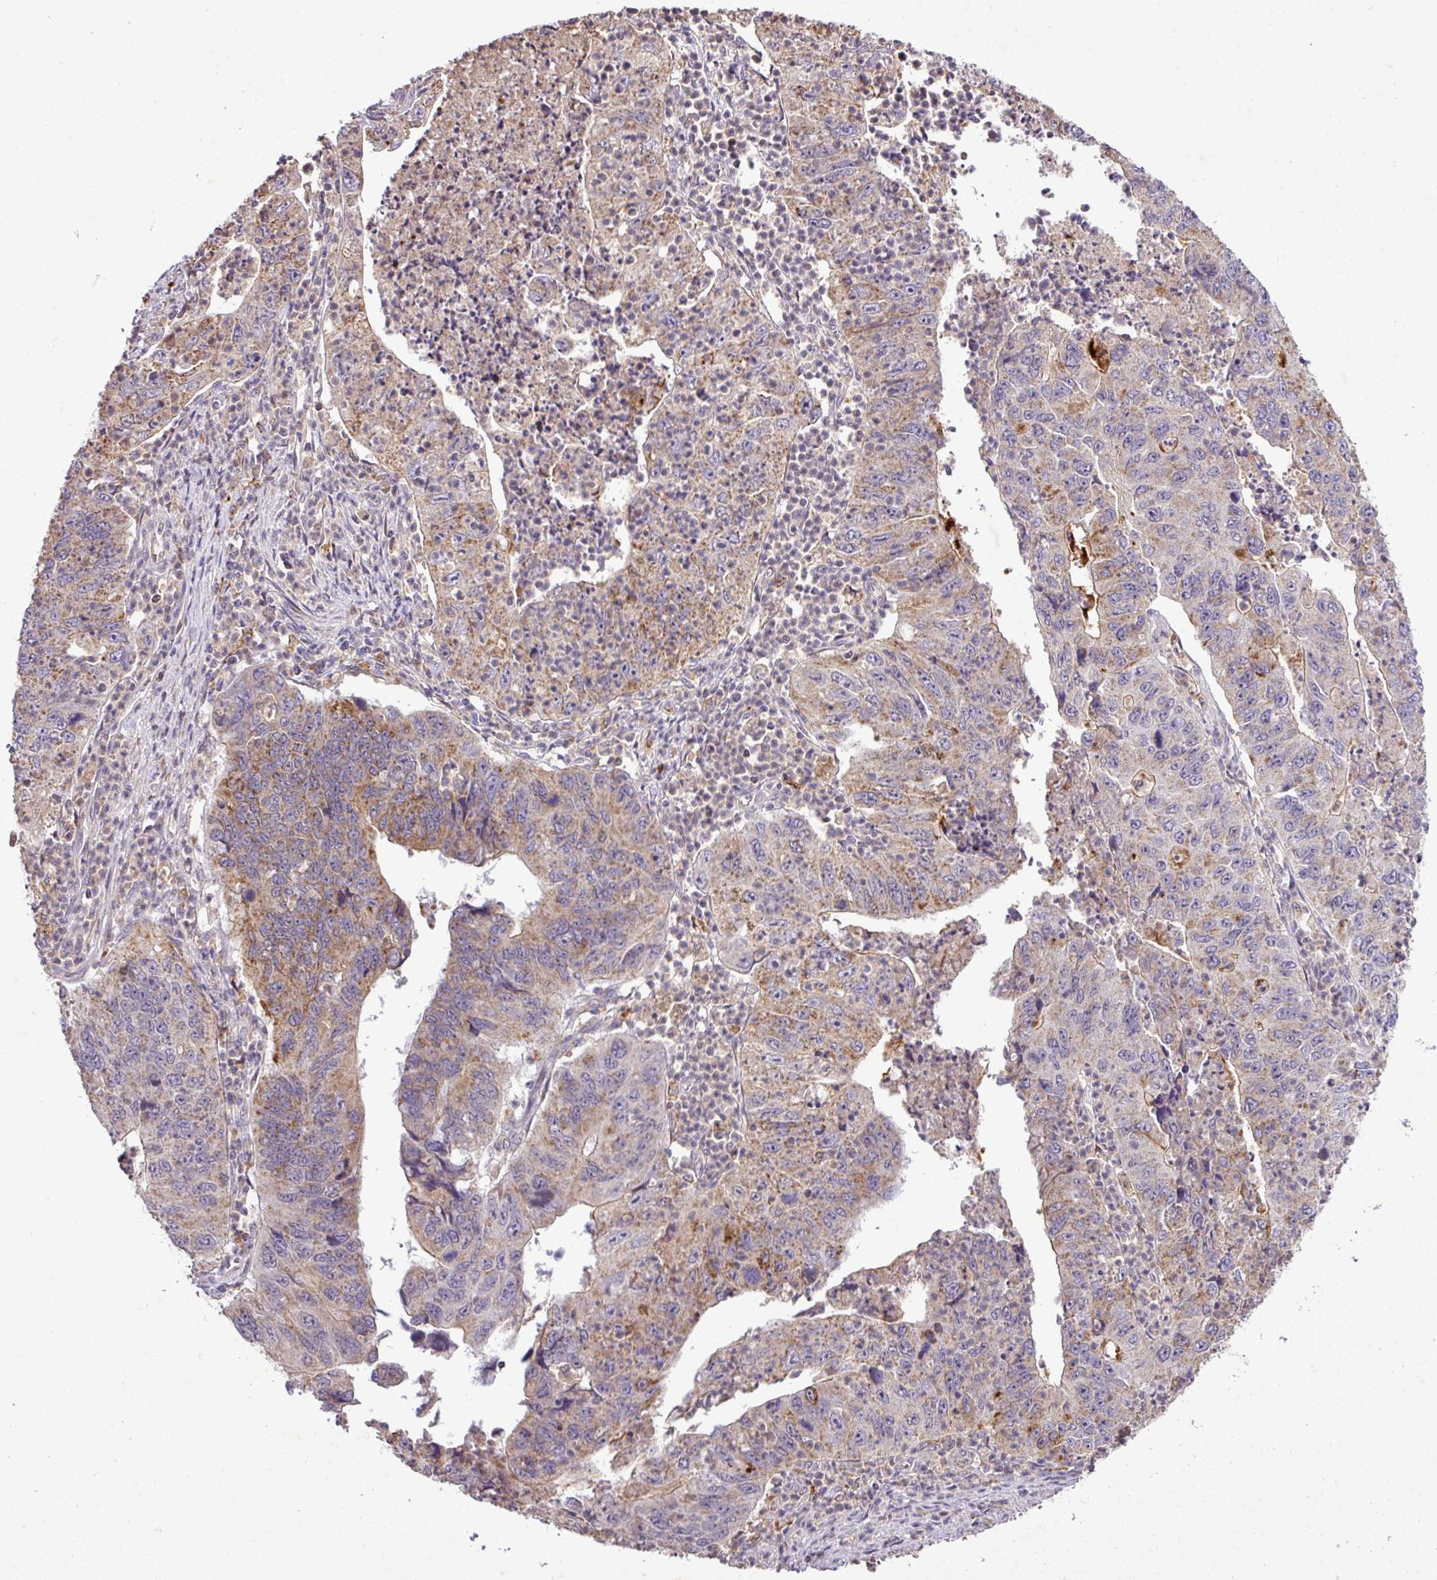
{"staining": {"intensity": "moderate", "quantity": ">75%", "location": "cytoplasmic/membranous"}, "tissue": "stomach cancer", "cell_type": "Tumor cells", "image_type": "cancer", "snomed": [{"axis": "morphology", "description": "Adenocarcinoma, NOS"}, {"axis": "topography", "description": "Stomach"}], "caption": "Brown immunohistochemical staining in human stomach adenocarcinoma exhibits moderate cytoplasmic/membranous staining in about >75% of tumor cells.", "gene": "SMCO4", "patient": {"sex": "male", "age": 59}}